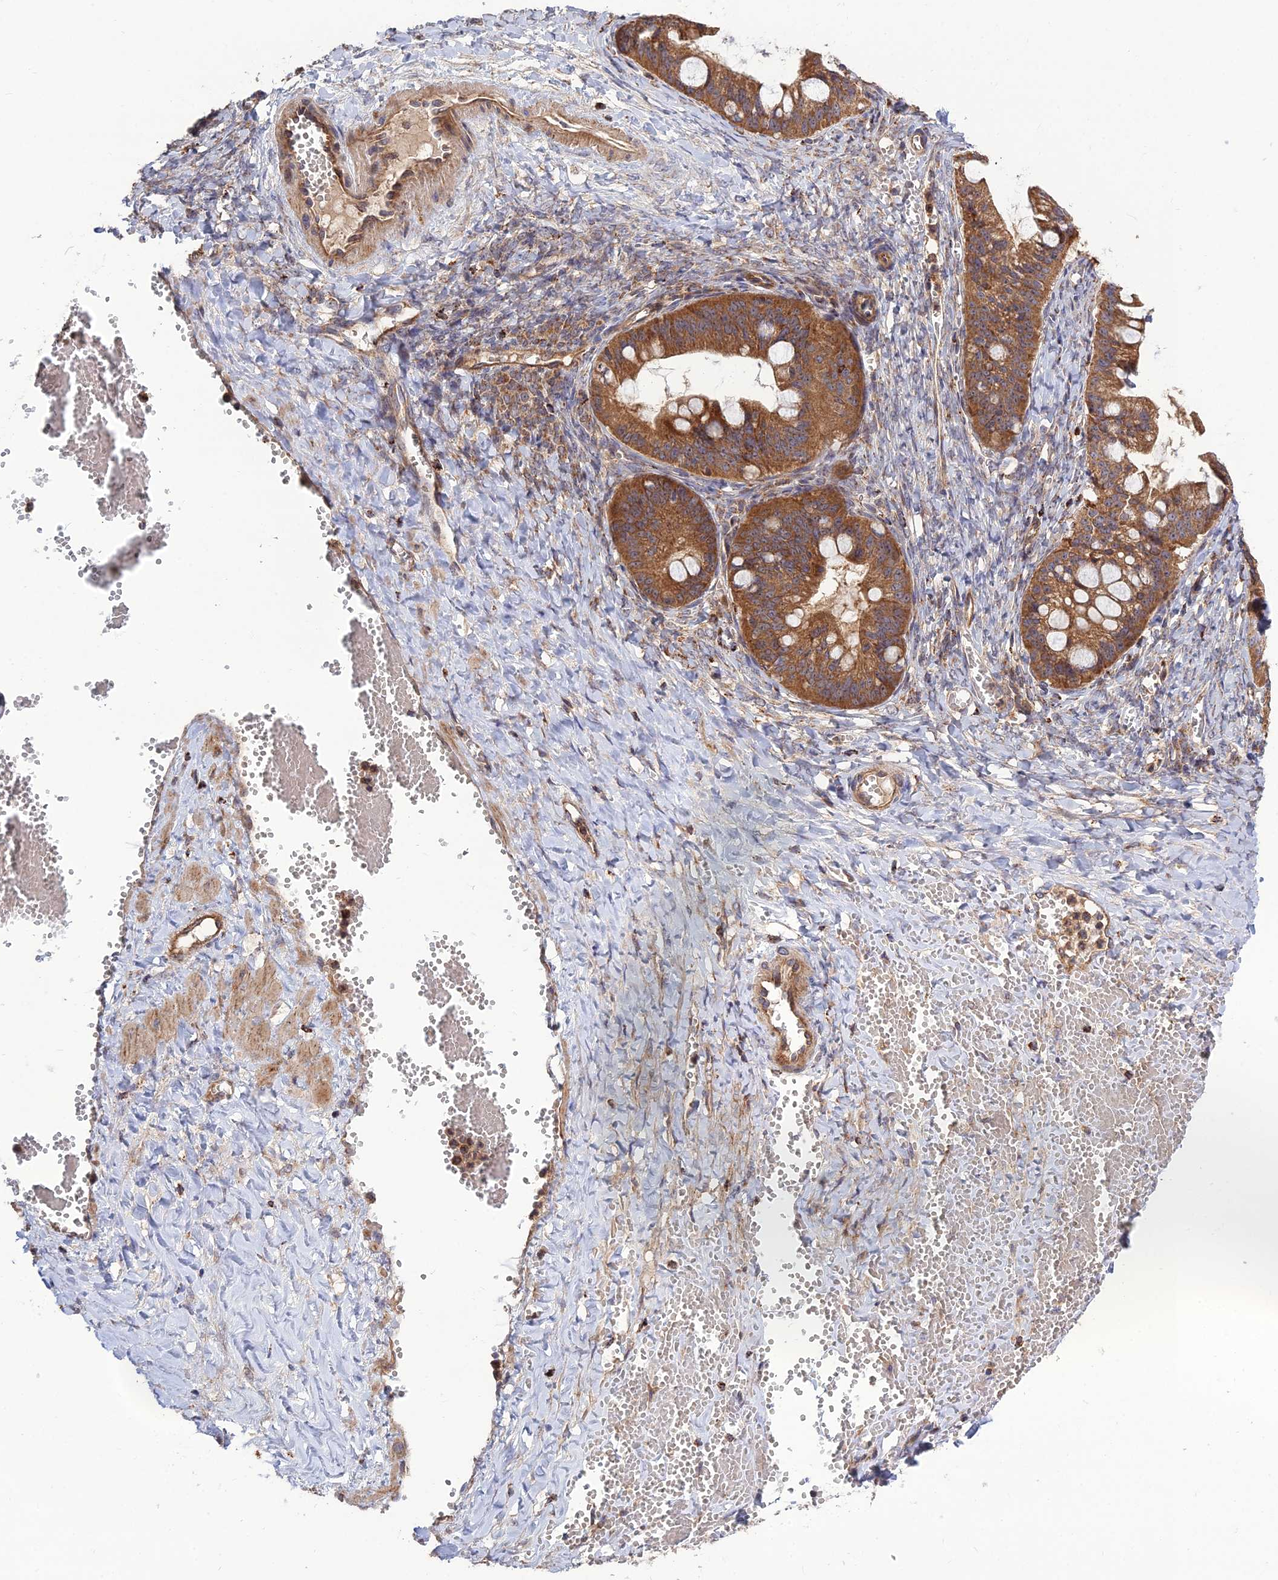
{"staining": {"intensity": "strong", "quantity": ">75%", "location": "cytoplasmic/membranous"}, "tissue": "ovarian cancer", "cell_type": "Tumor cells", "image_type": "cancer", "snomed": [{"axis": "morphology", "description": "Cystadenocarcinoma, mucinous, NOS"}, {"axis": "topography", "description": "Ovary"}], "caption": "Strong cytoplasmic/membranous protein positivity is identified in about >75% of tumor cells in mucinous cystadenocarcinoma (ovarian).", "gene": "RIC8B", "patient": {"sex": "female", "age": 73}}